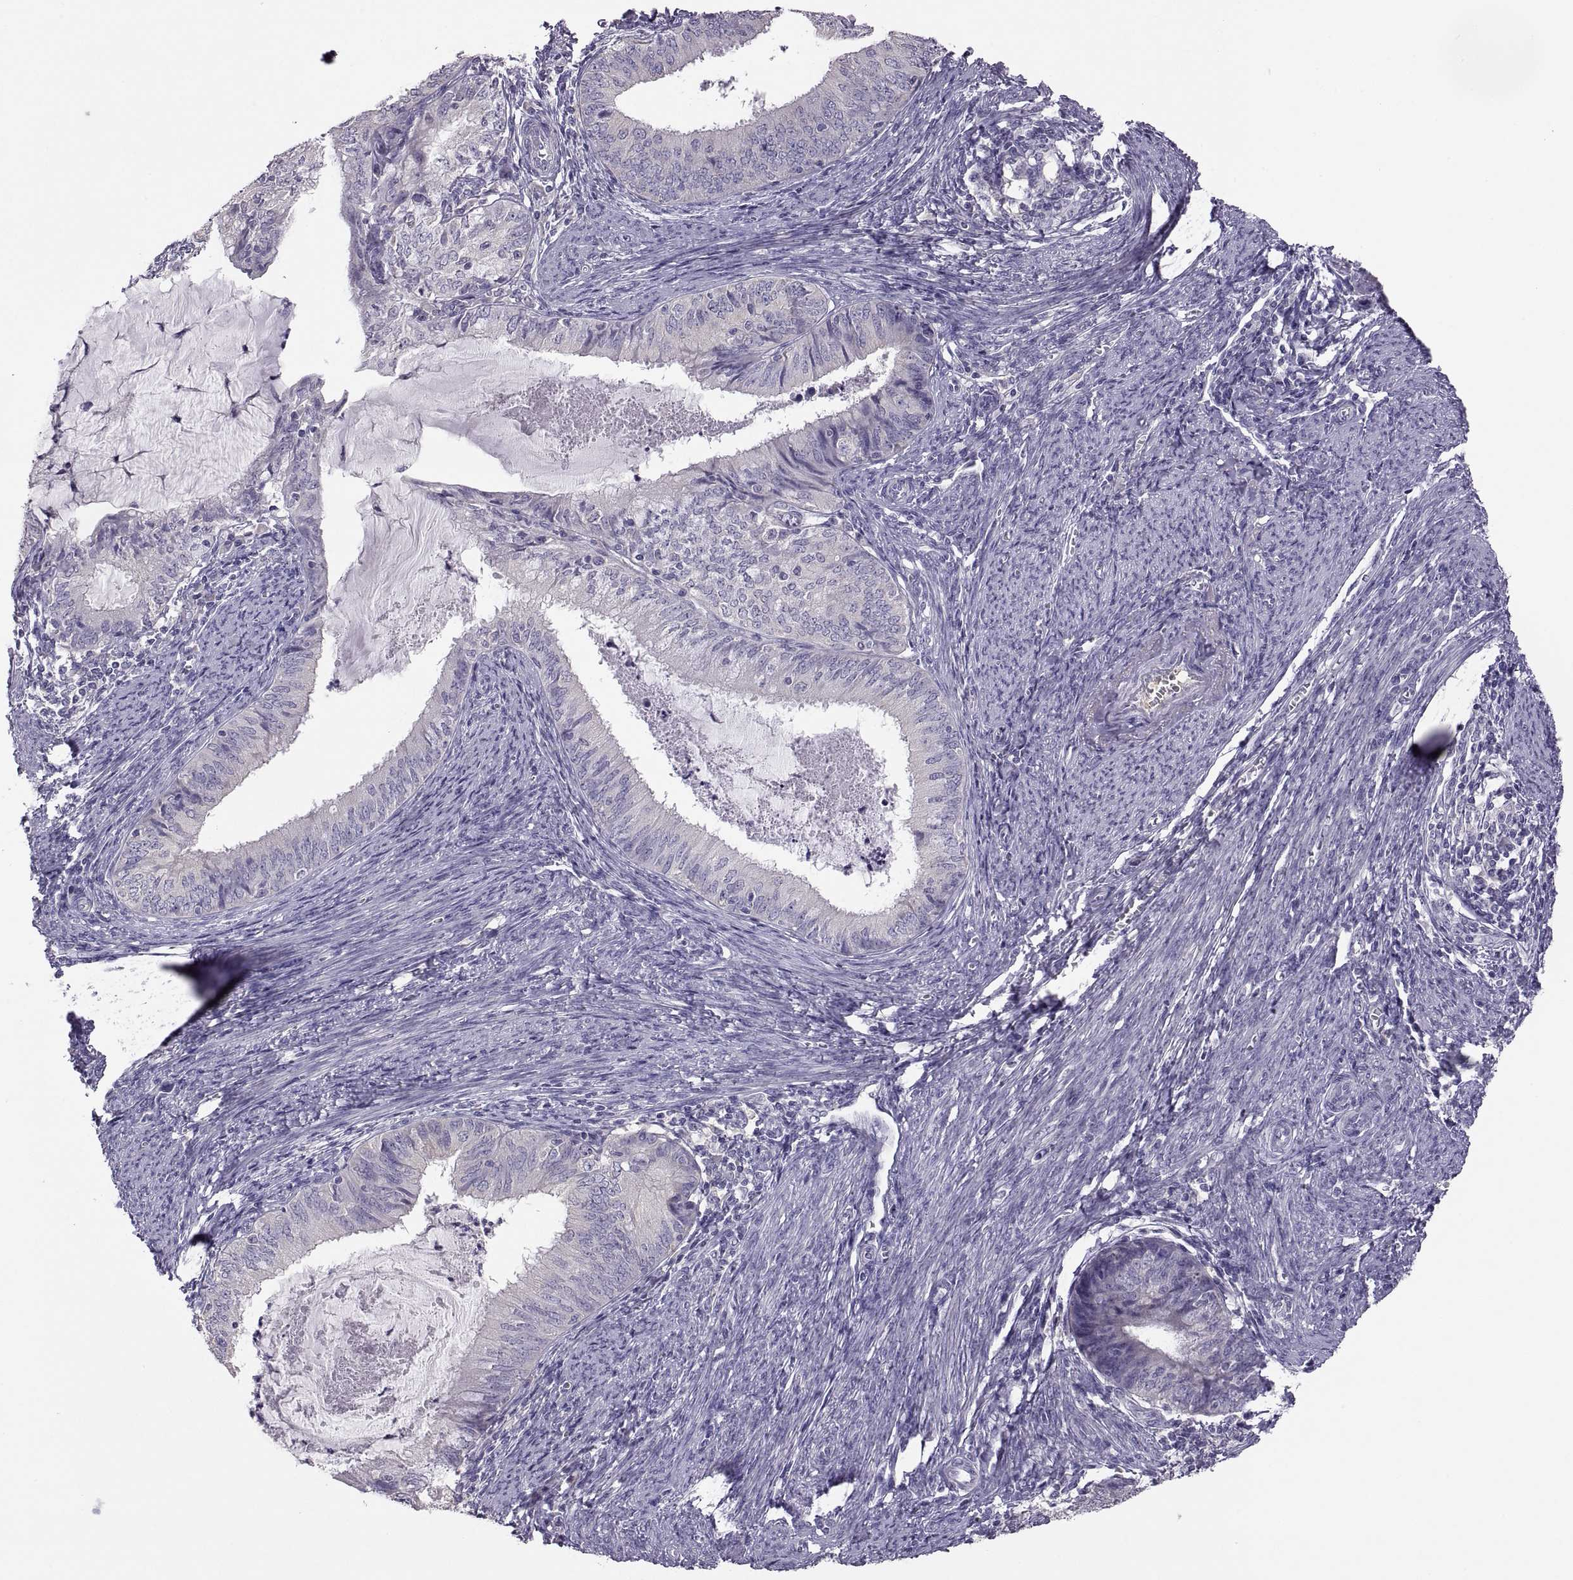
{"staining": {"intensity": "negative", "quantity": "none", "location": "none"}, "tissue": "endometrial cancer", "cell_type": "Tumor cells", "image_type": "cancer", "snomed": [{"axis": "morphology", "description": "Adenocarcinoma, NOS"}, {"axis": "topography", "description": "Endometrium"}], "caption": "Tumor cells show no significant protein expression in endometrial cancer (adenocarcinoma).", "gene": "TBX19", "patient": {"sex": "female", "age": 57}}